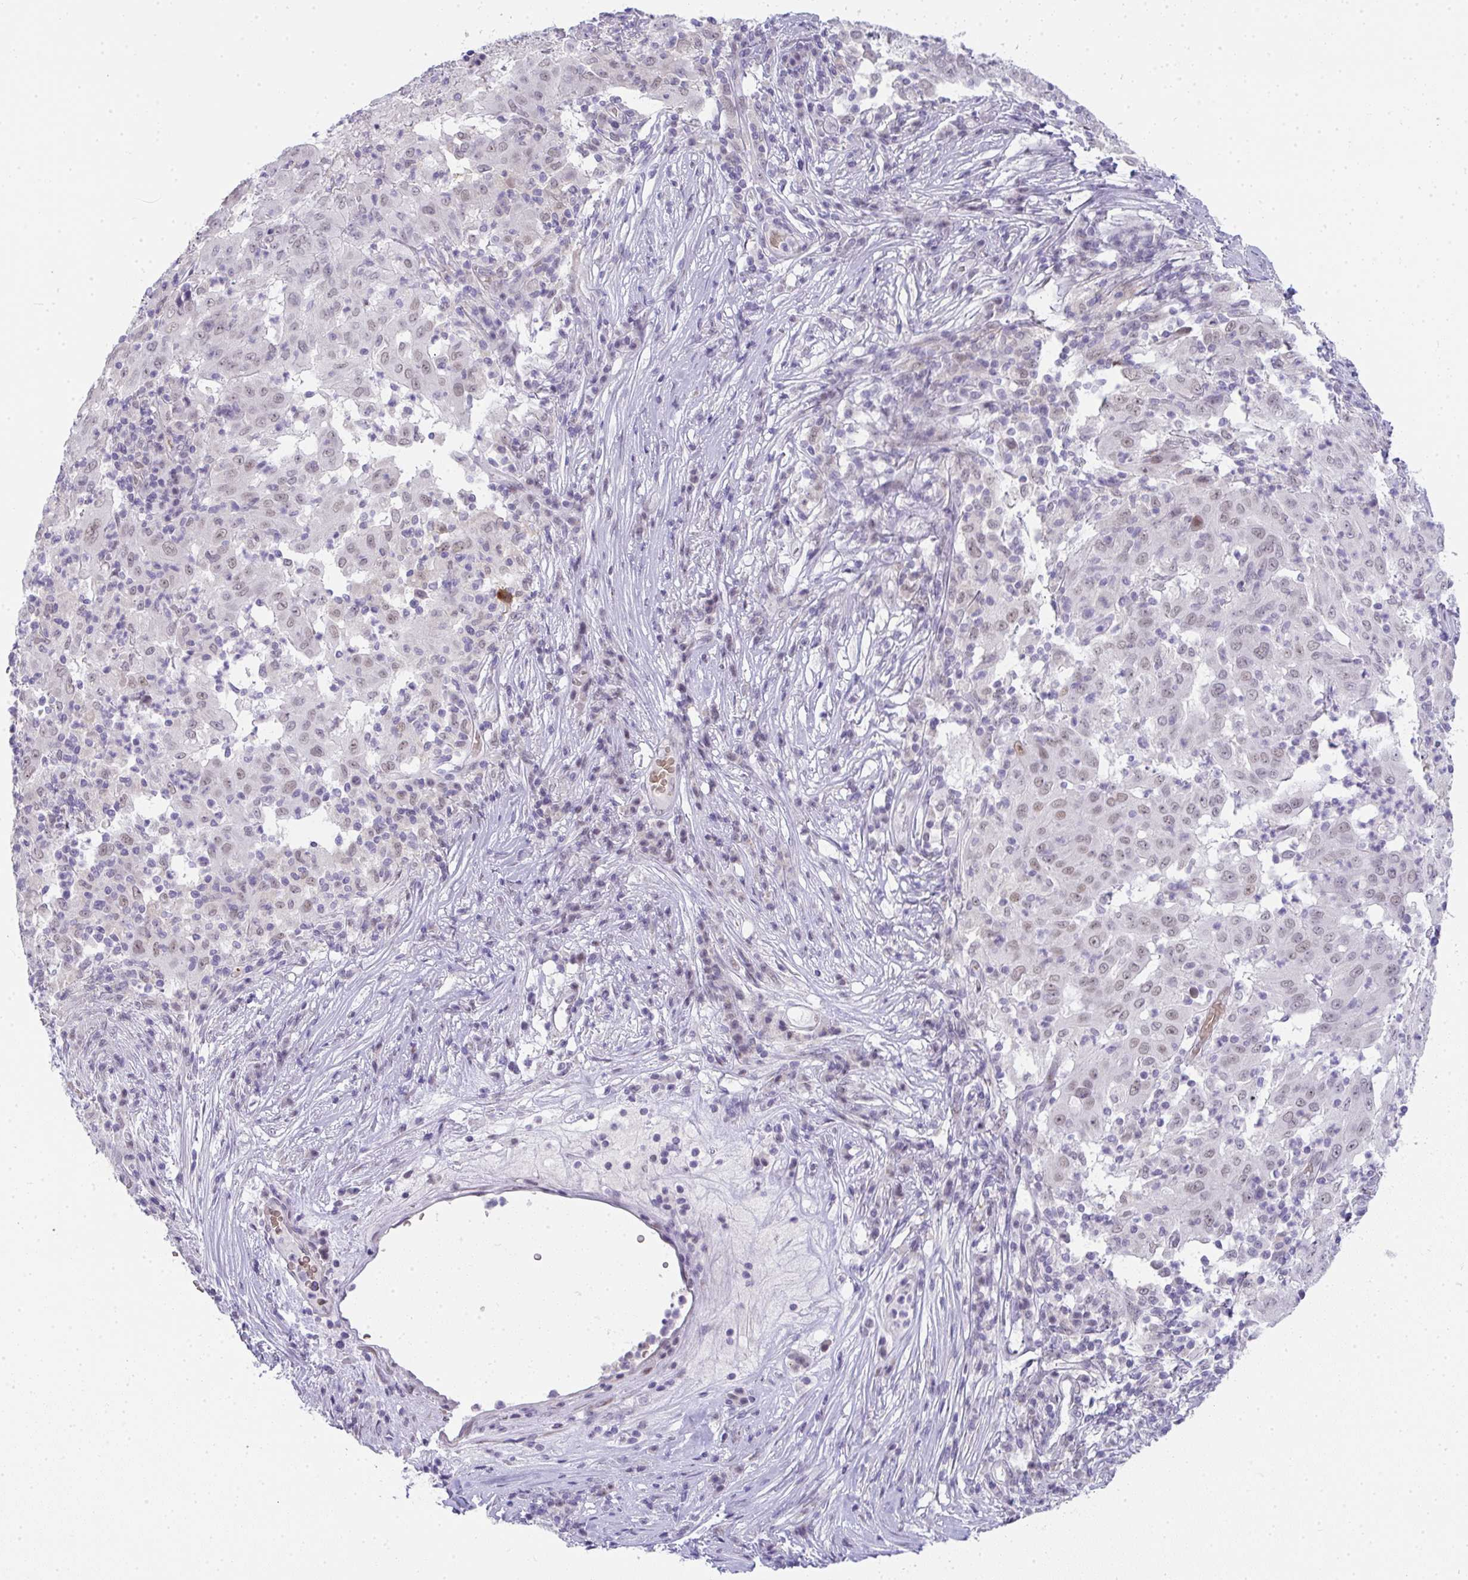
{"staining": {"intensity": "weak", "quantity": "<25%", "location": "nuclear"}, "tissue": "pancreatic cancer", "cell_type": "Tumor cells", "image_type": "cancer", "snomed": [{"axis": "morphology", "description": "Adenocarcinoma, NOS"}, {"axis": "topography", "description": "Pancreas"}], "caption": "Pancreatic cancer was stained to show a protein in brown. There is no significant staining in tumor cells. (DAB IHC visualized using brightfield microscopy, high magnification).", "gene": "TNMD", "patient": {"sex": "male", "age": 63}}